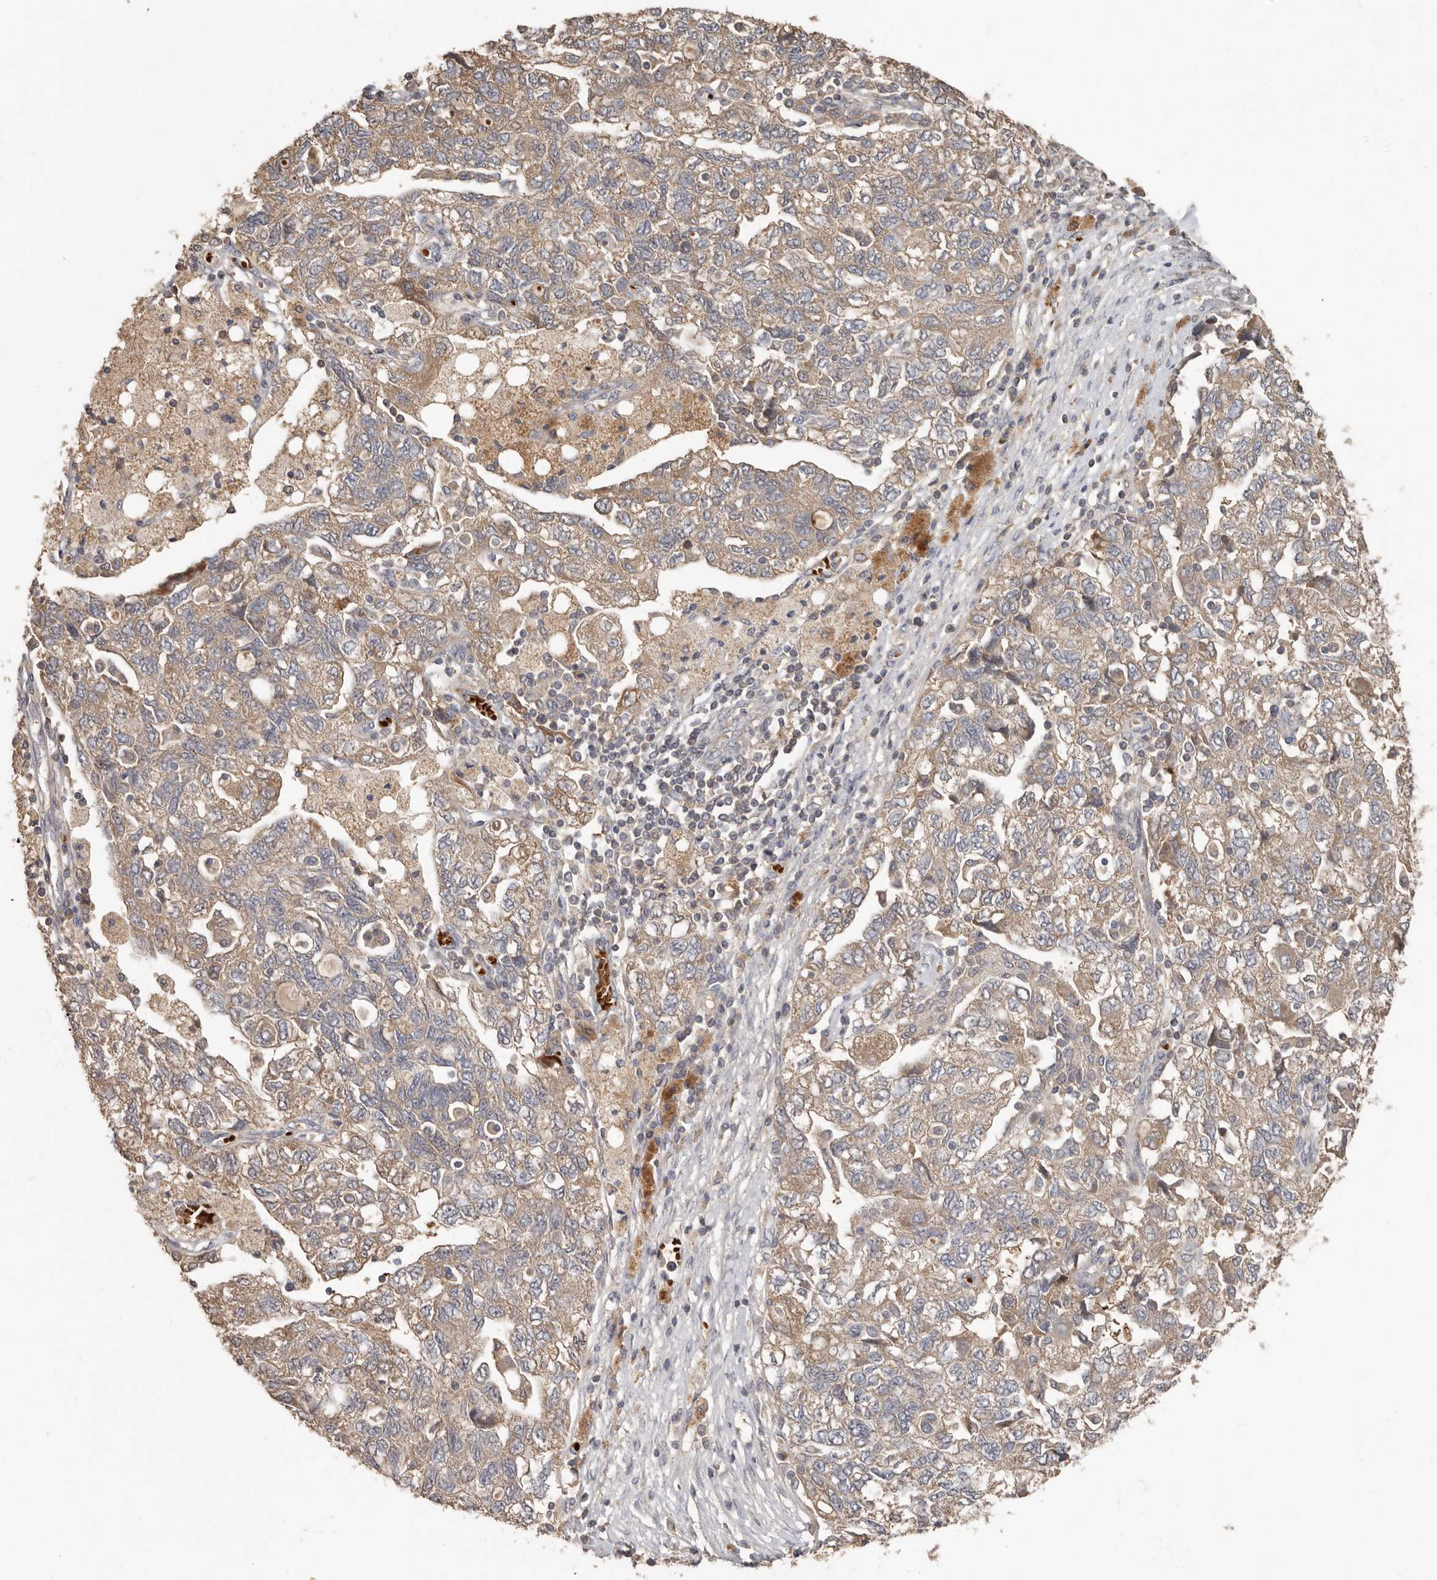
{"staining": {"intensity": "moderate", "quantity": ">75%", "location": "cytoplasmic/membranous"}, "tissue": "ovarian cancer", "cell_type": "Tumor cells", "image_type": "cancer", "snomed": [{"axis": "morphology", "description": "Carcinoma, NOS"}, {"axis": "morphology", "description": "Cystadenocarcinoma, serous, NOS"}, {"axis": "topography", "description": "Ovary"}], "caption": "Approximately >75% of tumor cells in ovarian serous cystadenocarcinoma exhibit moderate cytoplasmic/membranous protein positivity as visualized by brown immunohistochemical staining.", "gene": "KIF26B", "patient": {"sex": "female", "age": 69}}